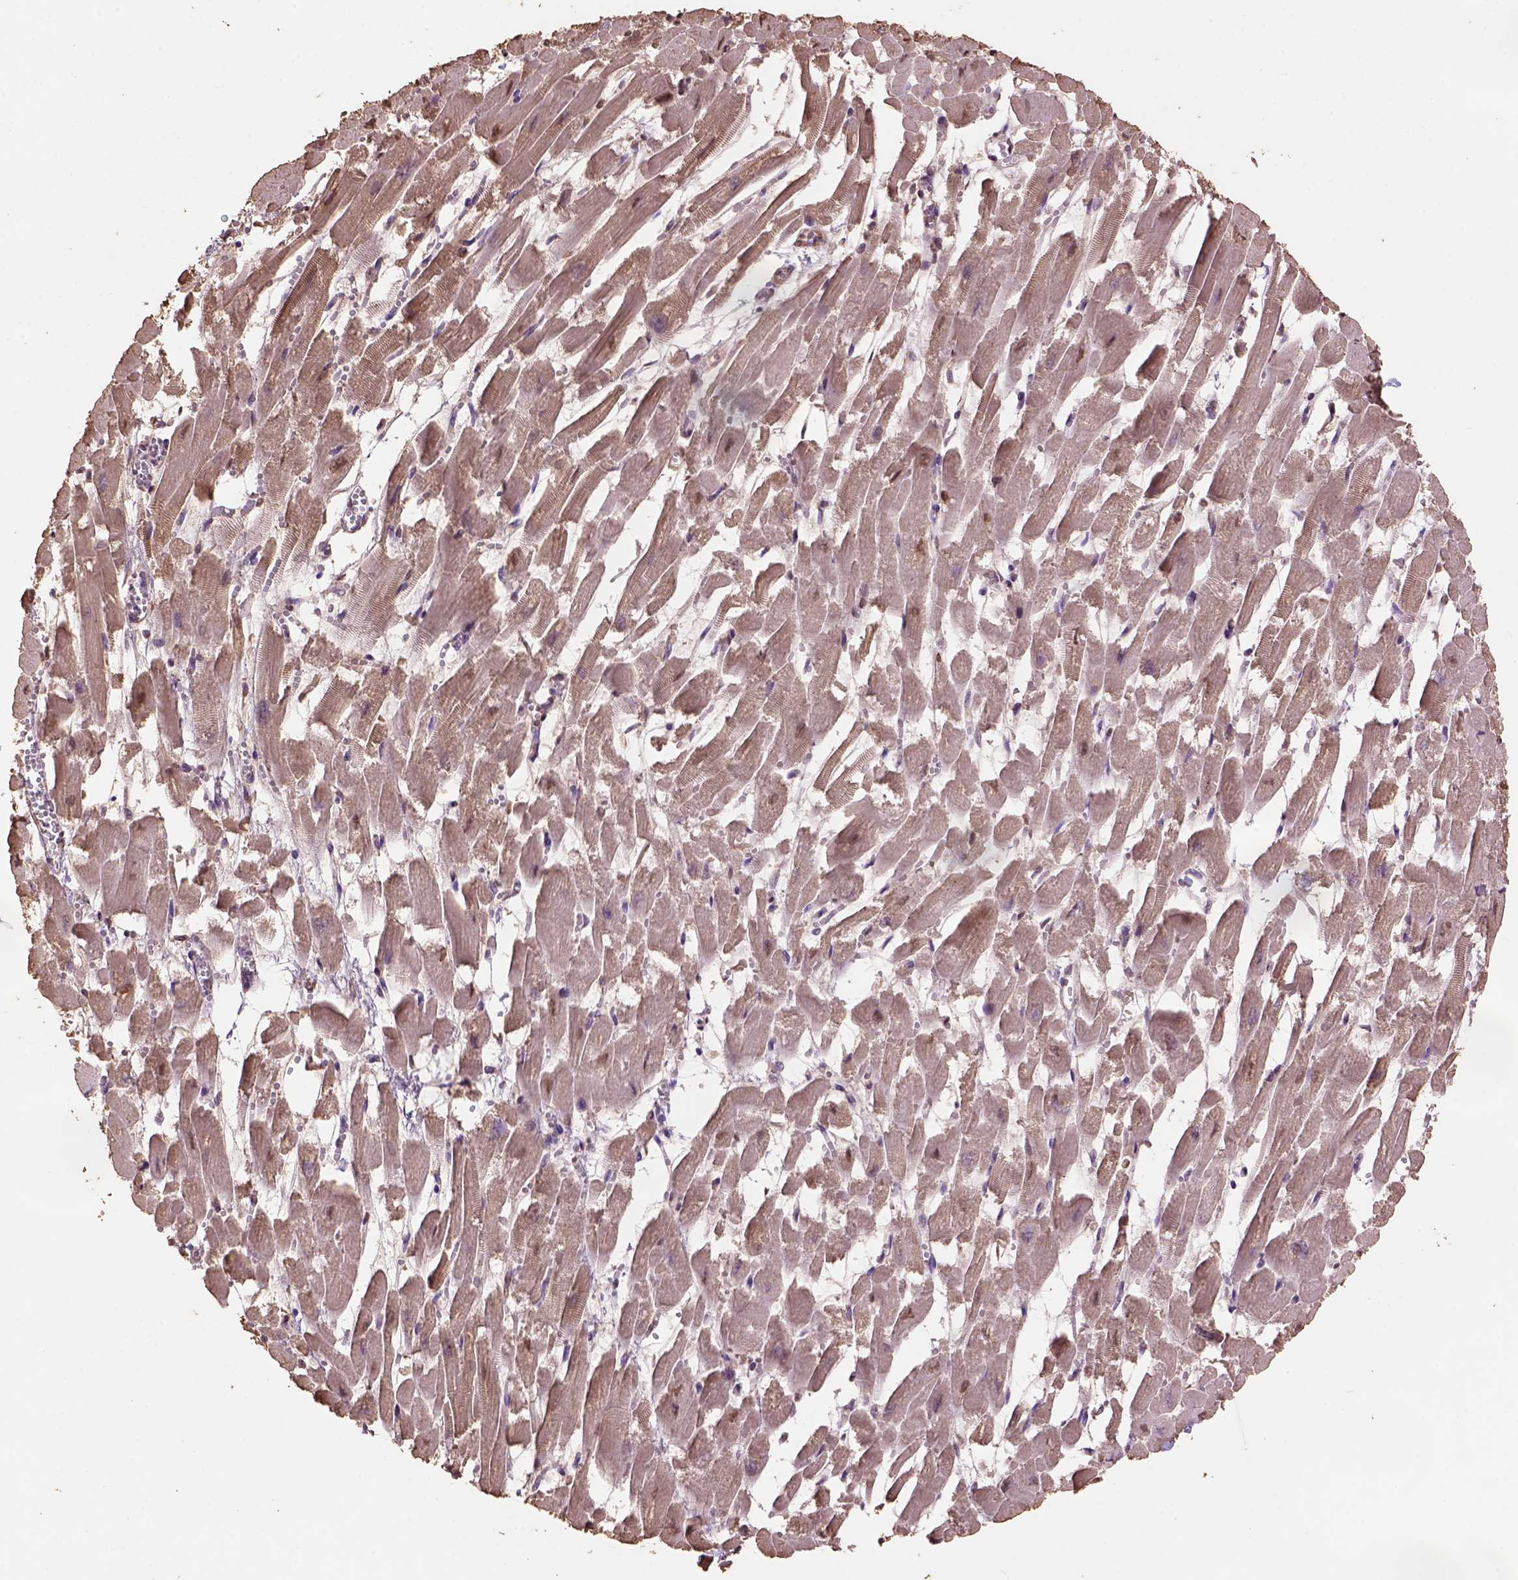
{"staining": {"intensity": "moderate", "quantity": "<25%", "location": "cytoplasmic/membranous,nuclear"}, "tissue": "heart muscle", "cell_type": "Cardiomyocytes", "image_type": "normal", "snomed": [{"axis": "morphology", "description": "Normal tissue, NOS"}, {"axis": "topography", "description": "Heart"}], "caption": "Immunohistochemical staining of benign human heart muscle reveals moderate cytoplasmic/membranous,nuclear protein expression in about <25% of cardiomyocytes.", "gene": "CSTF2T", "patient": {"sex": "female", "age": 52}}